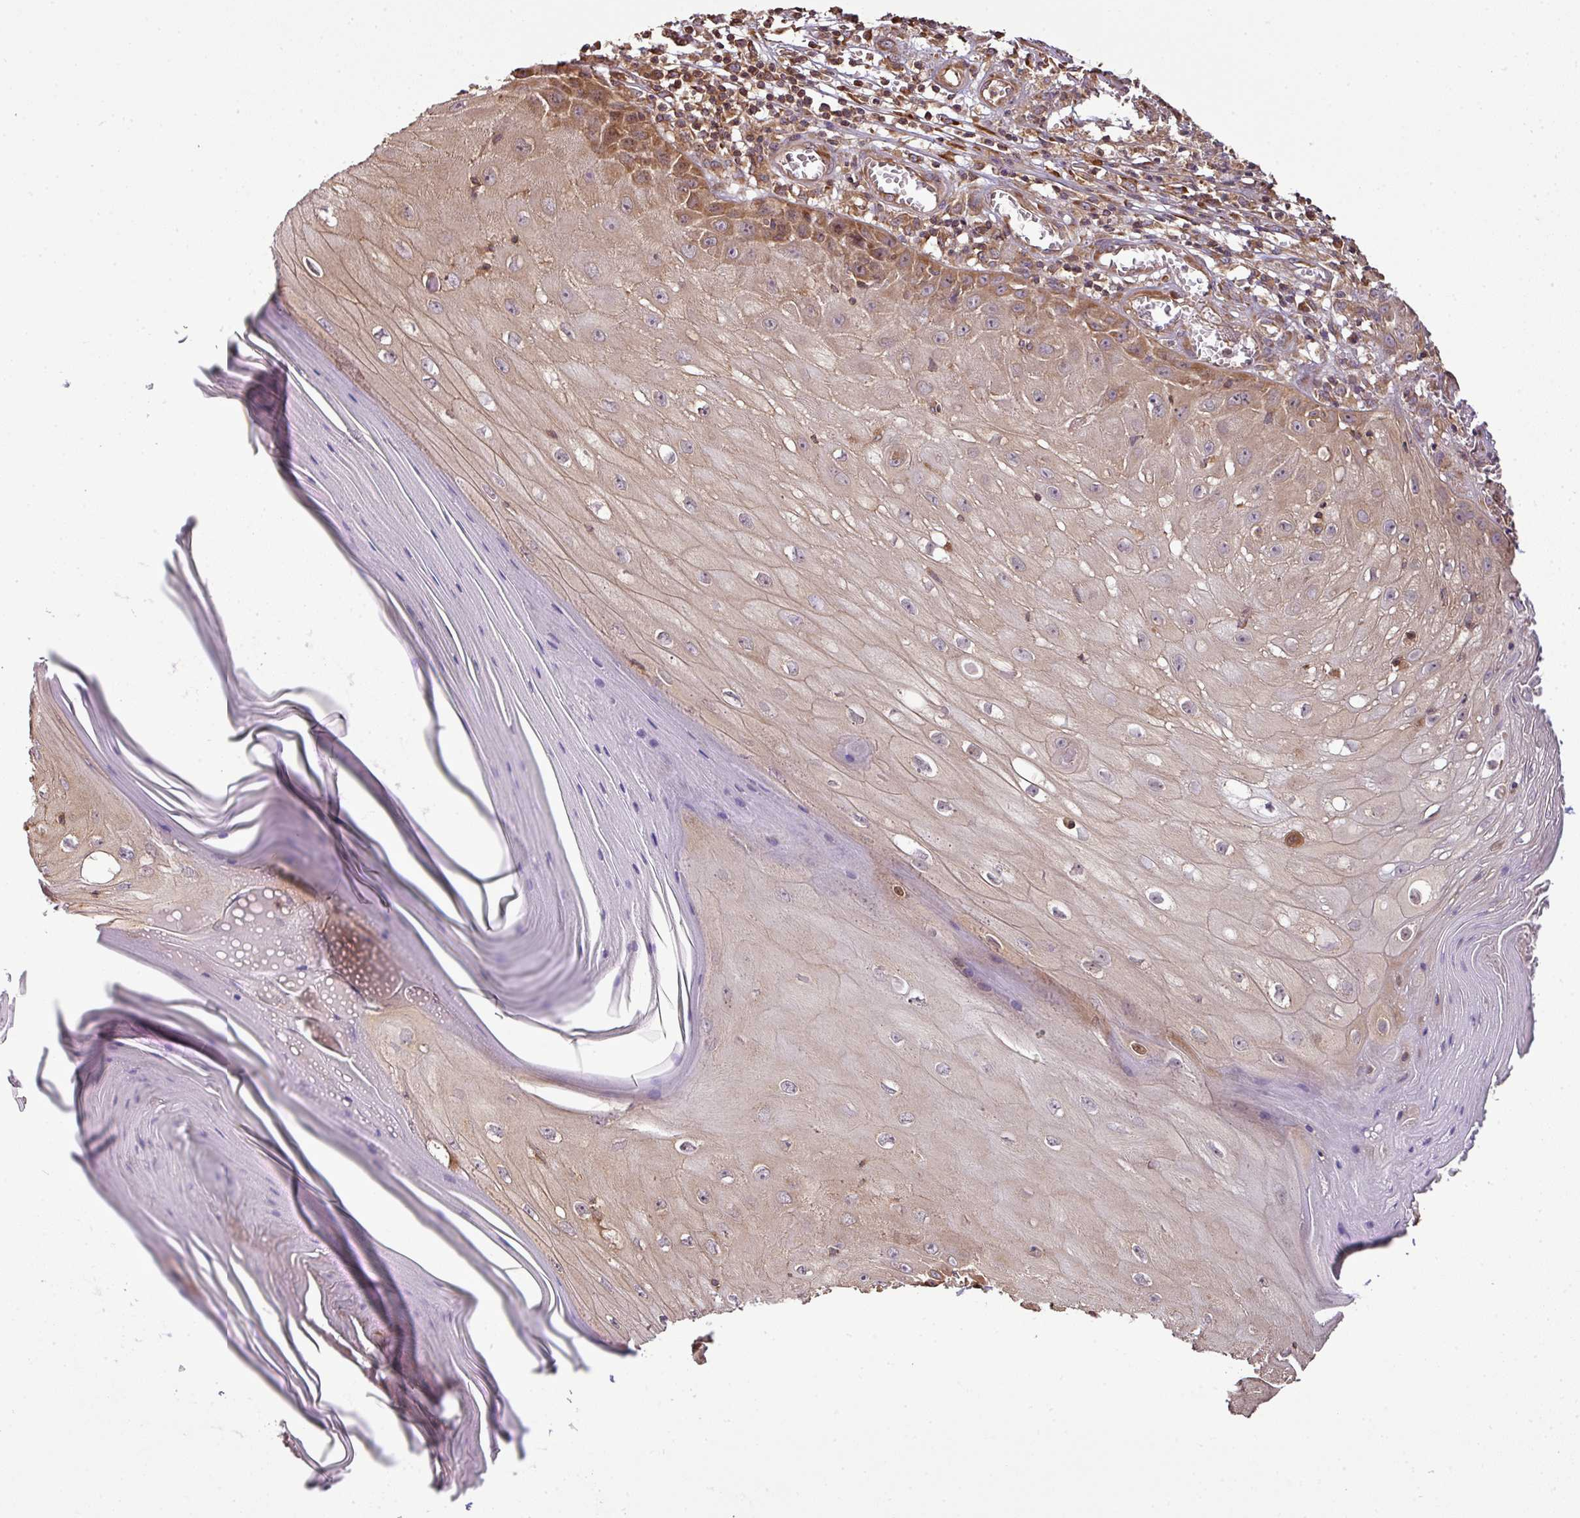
{"staining": {"intensity": "moderate", "quantity": "25%-75%", "location": "cytoplasmic/membranous,nuclear"}, "tissue": "skin cancer", "cell_type": "Tumor cells", "image_type": "cancer", "snomed": [{"axis": "morphology", "description": "Squamous cell carcinoma, NOS"}, {"axis": "topography", "description": "Skin"}], "caption": "DAB (3,3'-diaminobenzidine) immunohistochemical staining of human skin cancer (squamous cell carcinoma) shows moderate cytoplasmic/membranous and nuclear protein staining in about 25%-75% of tumor cells.", "gene": "VENTX", "patient": {"sex": "female", "age": 73}}